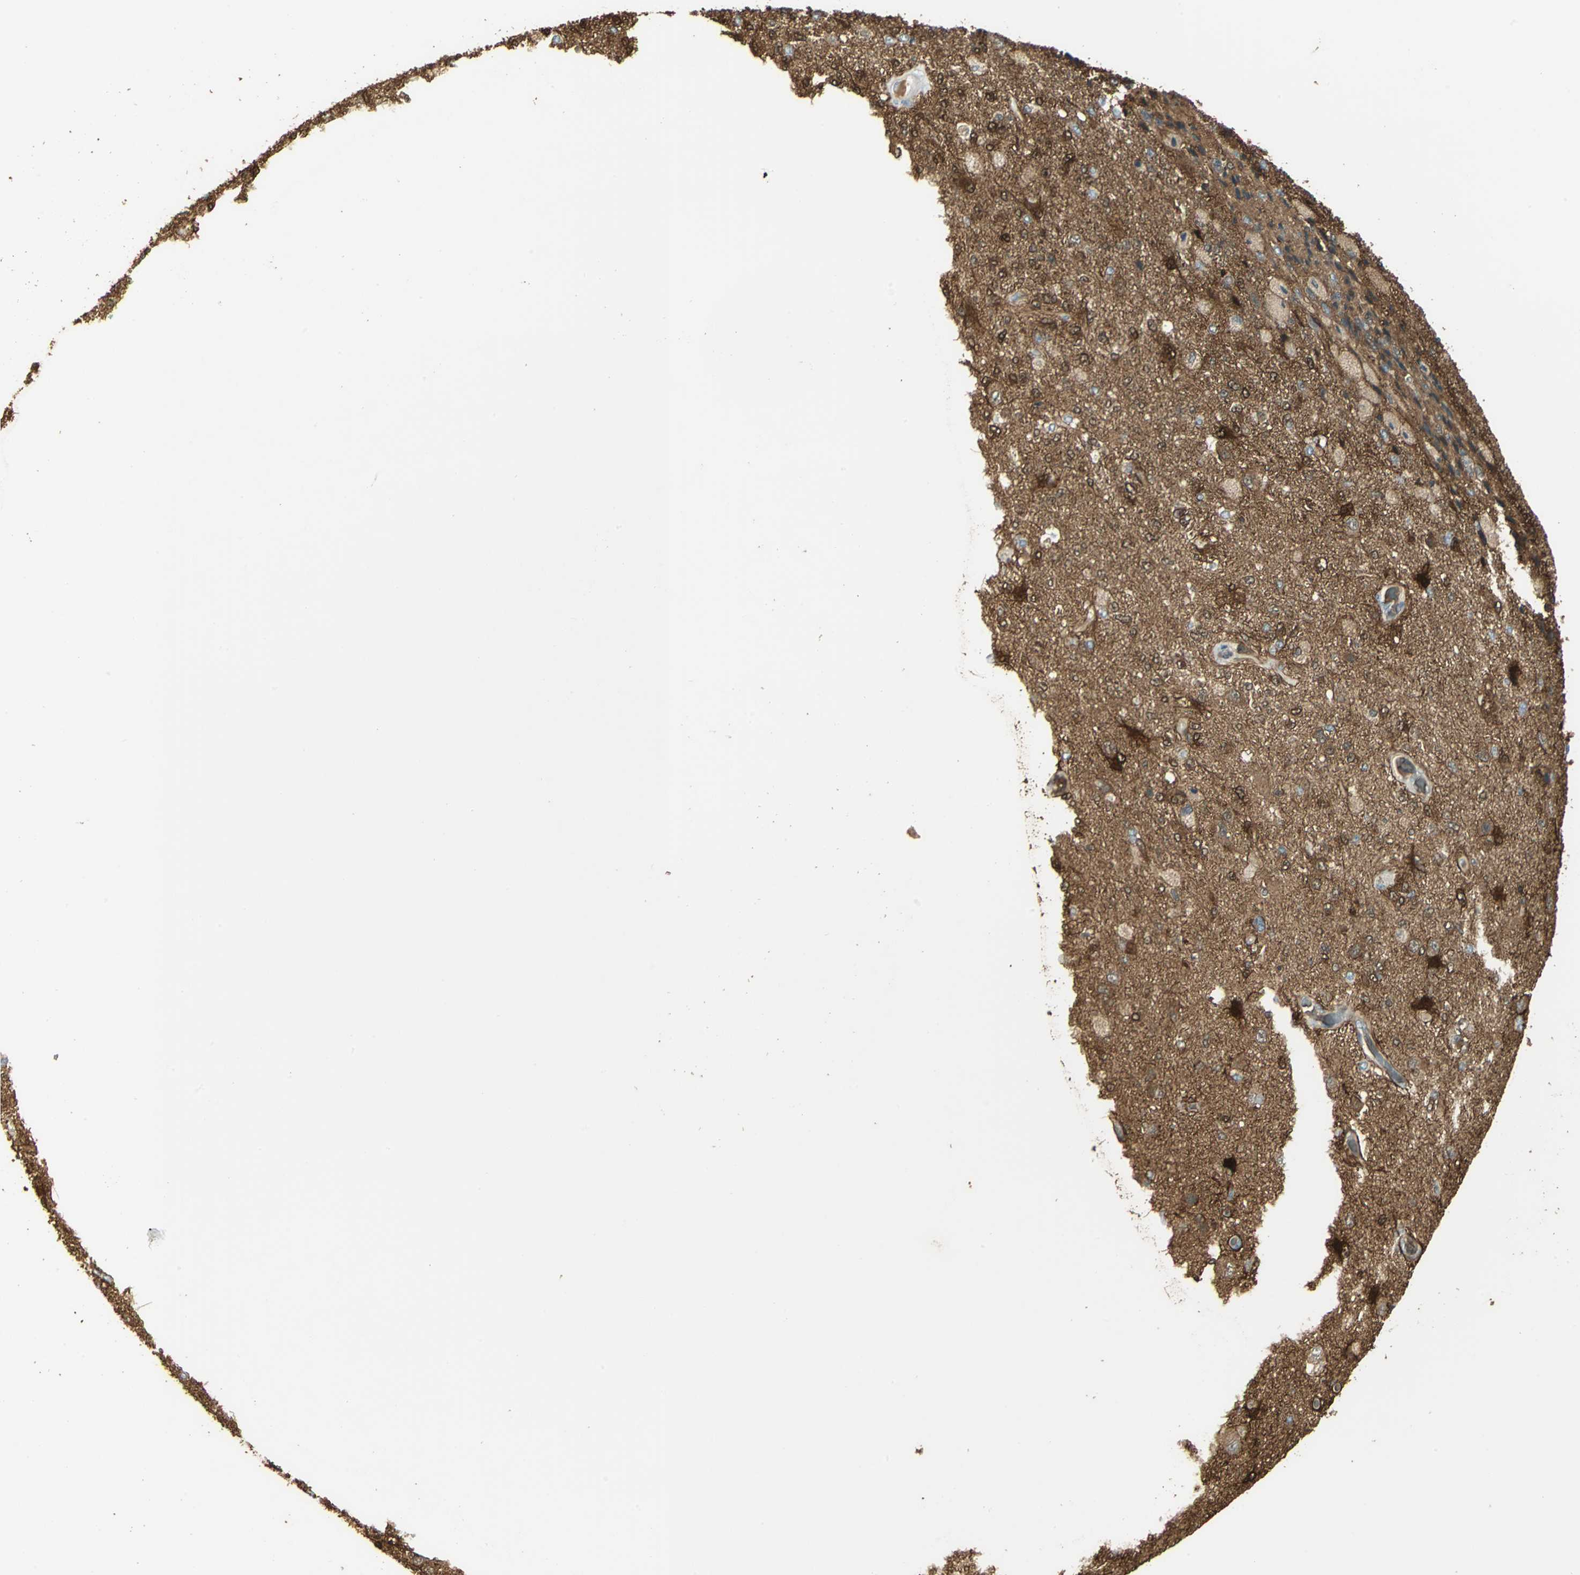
{"staining": {"intensity": "strong", "quantity": "25%-75%", "location": "cytoplasmic/membranous,nuclear"}, "tissue": "glioma", "cell_type": "Tumor cells", "image_type": "cancer", "snomed": [{"axis": "morphology", "description": "Normal tissue, NOS"}, {"axis": "morphology", "description": "Glioma, malignant, High grade"}, {"axis": "topography", "description": "Cerebral cortex"}], "caption": "IHC histopathology image of neoplastic tissue: high-grade glioma (malignant) stained using IHC shows high levels of strong protein expression localized specifically in the cytoplasmic/membranous and nuclear of tumor cells, appearing as a cytoplasmic/membranous and nuclear brown color.", "gene": "DDAH1", "patient": {"sex": "male", "age": 77}}